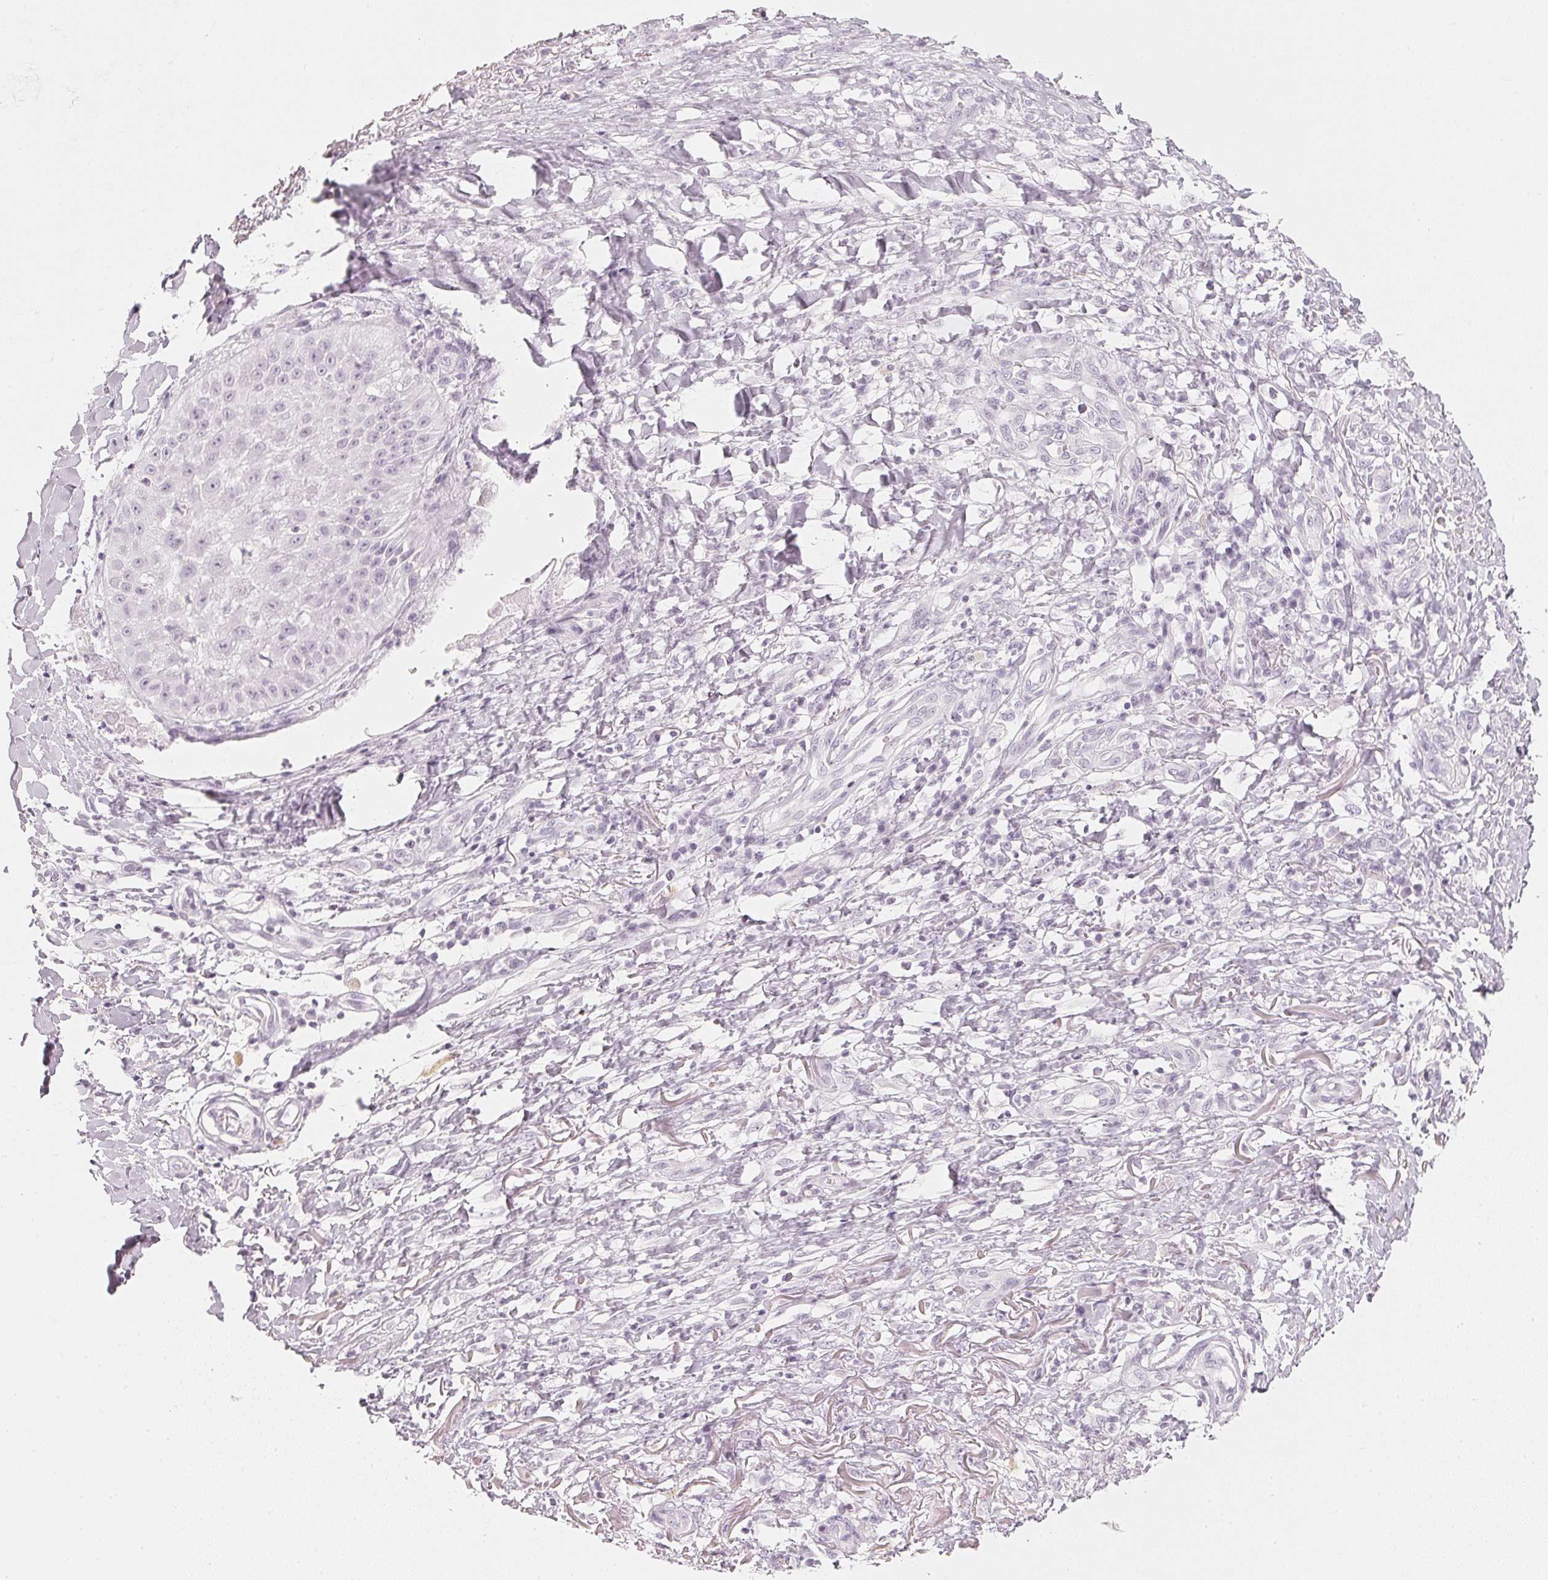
{"staining": {"intensity": "negative", "quantity": "none", "location": "none"}, "tissue": "skin cancer", "cell_type": "Tumor cells", "image_type": "cancer", "snomed": [{"axis": "morphology", "description": "Squamous cell carcinoma, NOS"}, {"axis": "topography", "description": "Skin"}], "caption": "This is an immunohistochemistry image of human squamous cell carcinoma (skin). There is no staining in tumor cells.", "gene": "SLC22A8", "patient": {"sex": "male", "age": 70}}